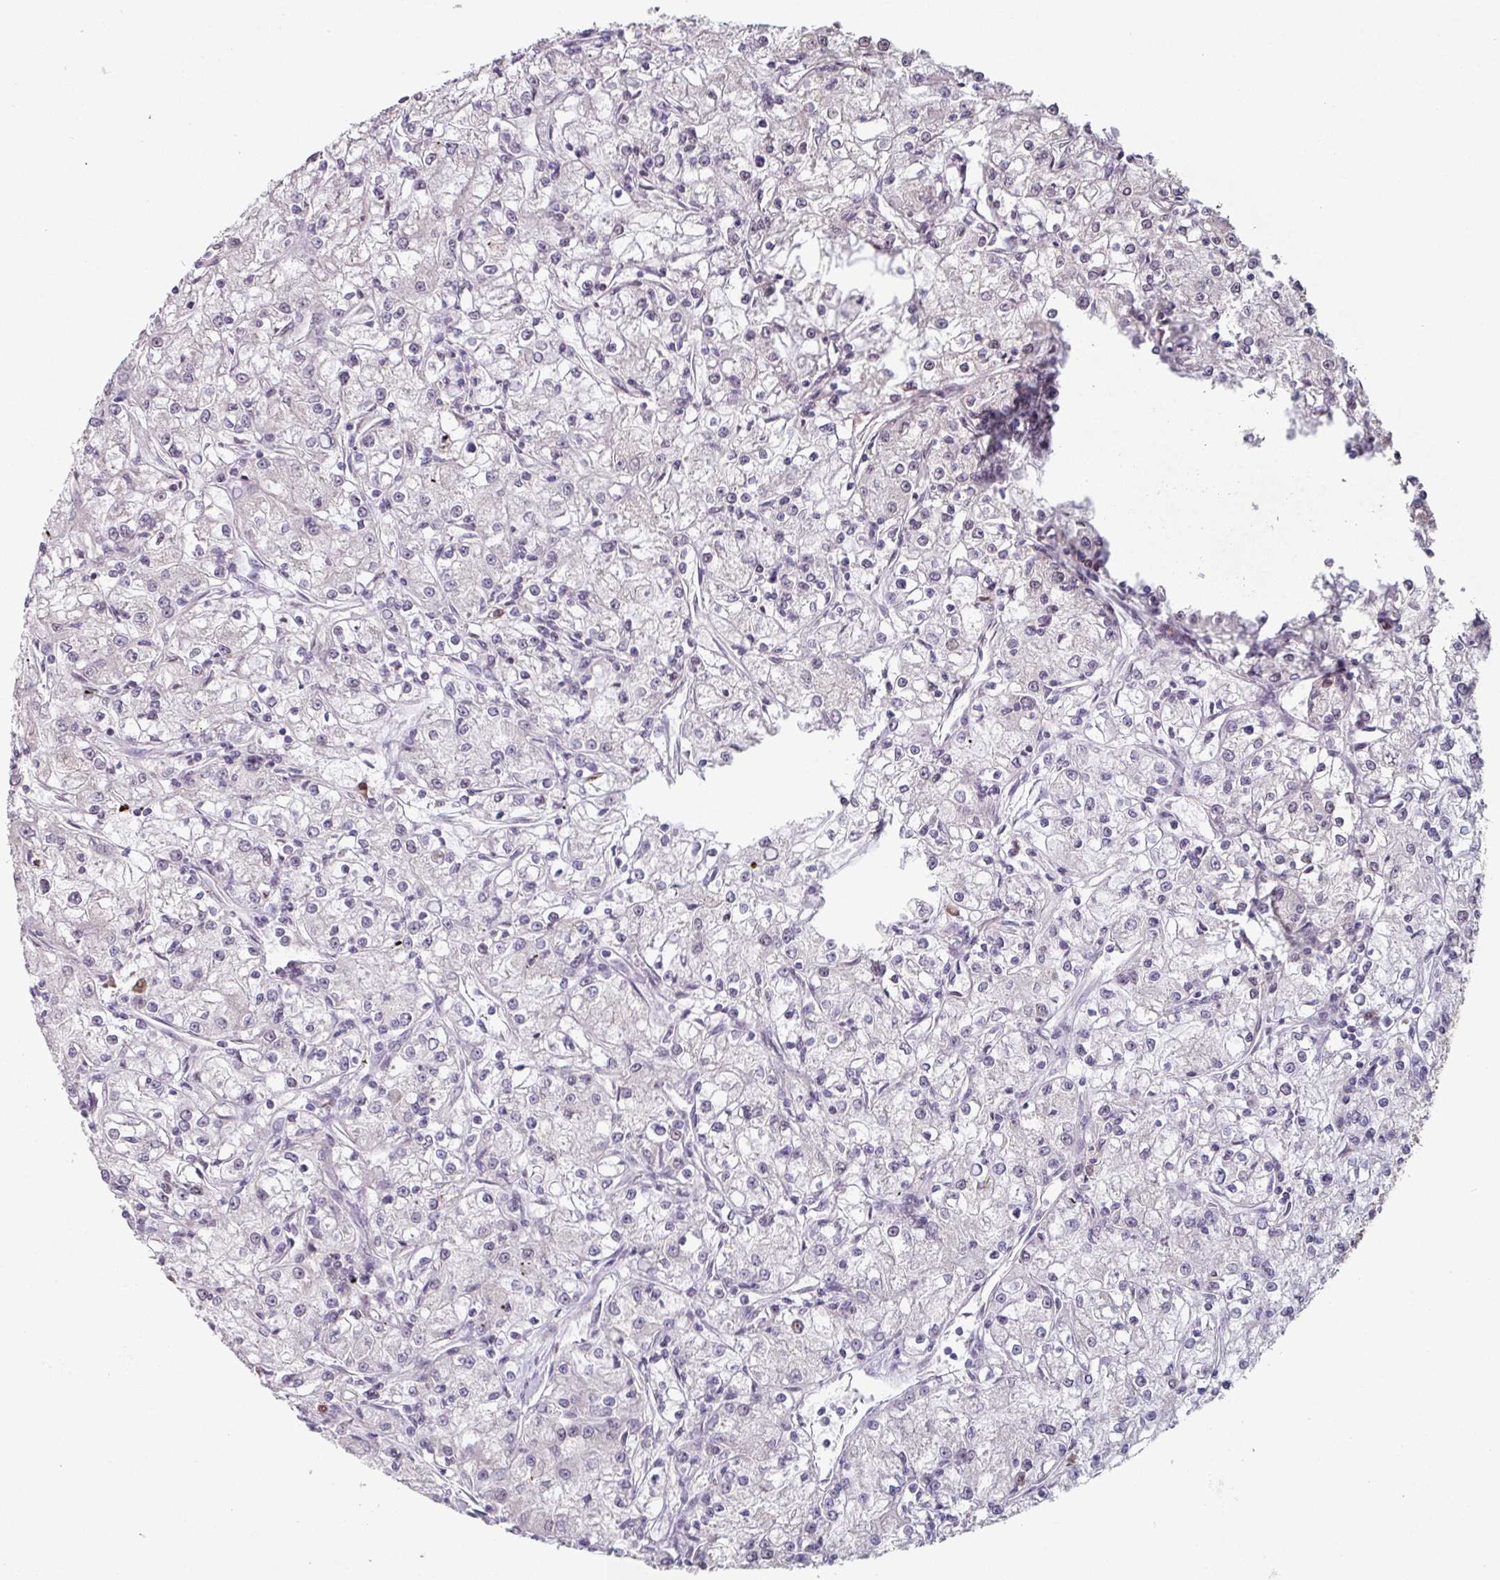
{"staining": {"intensity": "negative", "quantity": "none", "location": "none"}, "tissue": "renal cancer", "cell_type": "Tumor cells", "image_type": "cancer", "snomed": [{"axis": "morphology", "description": "Adenocarcinoma, NOS"}, {"axis": "topography", "description": "Kidney"}], "caption": "Human renal adenocarcinoma stained for a protein using immunohistochemistry reveals no positivity in tumor cells.", "gene": "ZBTB6", "patient": {"sex": "female", "age": 59}}